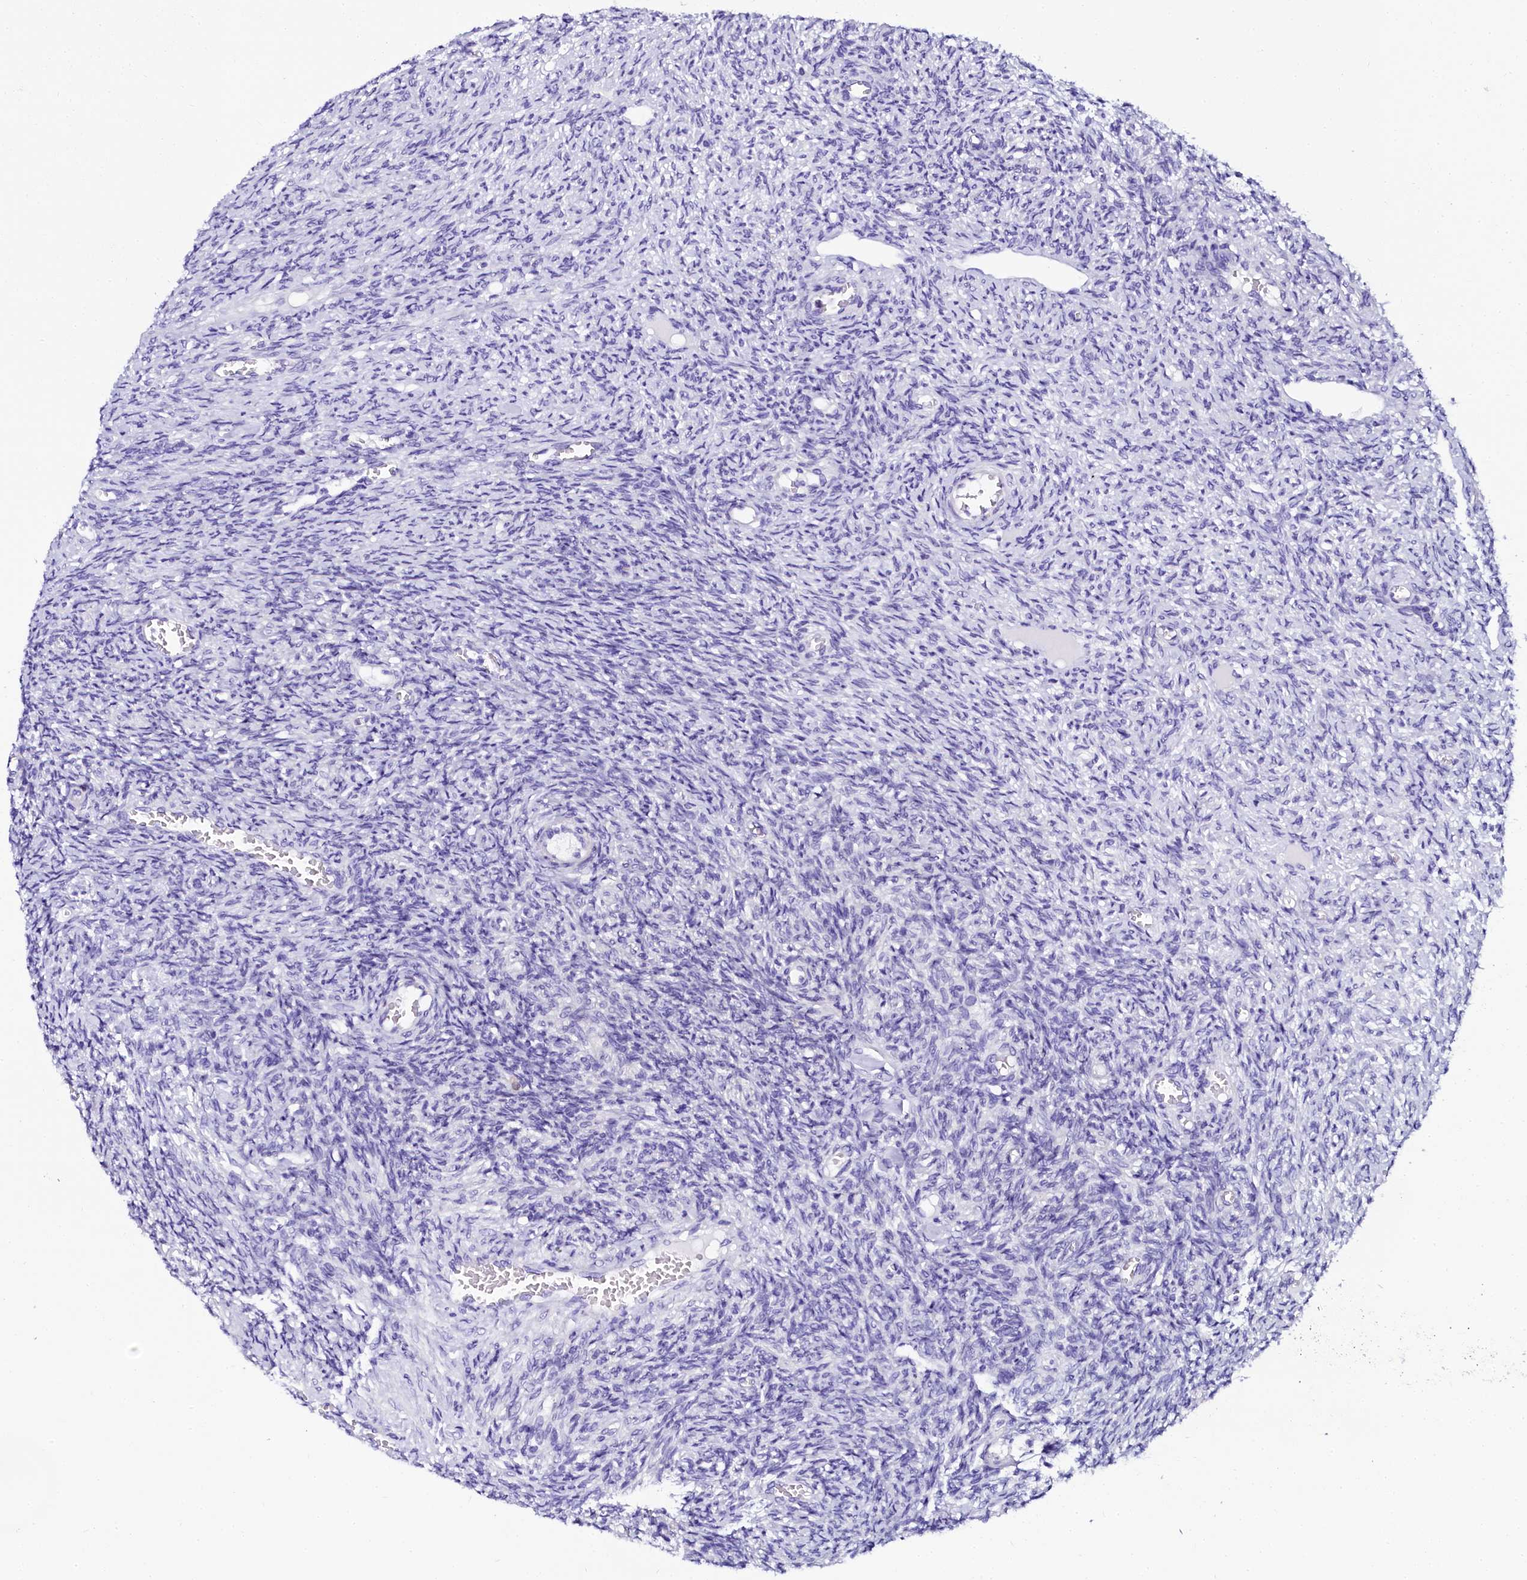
{"staining": {"intensity": "negative", "quantity": "none", "location": "none"}, "tissue": "ovary", "cell_type": "Follicle cells", "image_type": "normal", "snomed": [{"axis": "morphology", "description": "Normal tissue, NOS"}, {"axis": "topography", "description": "Ovary"}], "caption": "A high-resolution histopathology image shows immunohistochemistry staining of unremarkable ovary, which reveals no significant staining in follicle cells.", "gene": "SORD", "patient": {"sex": "female", "age": 27}}